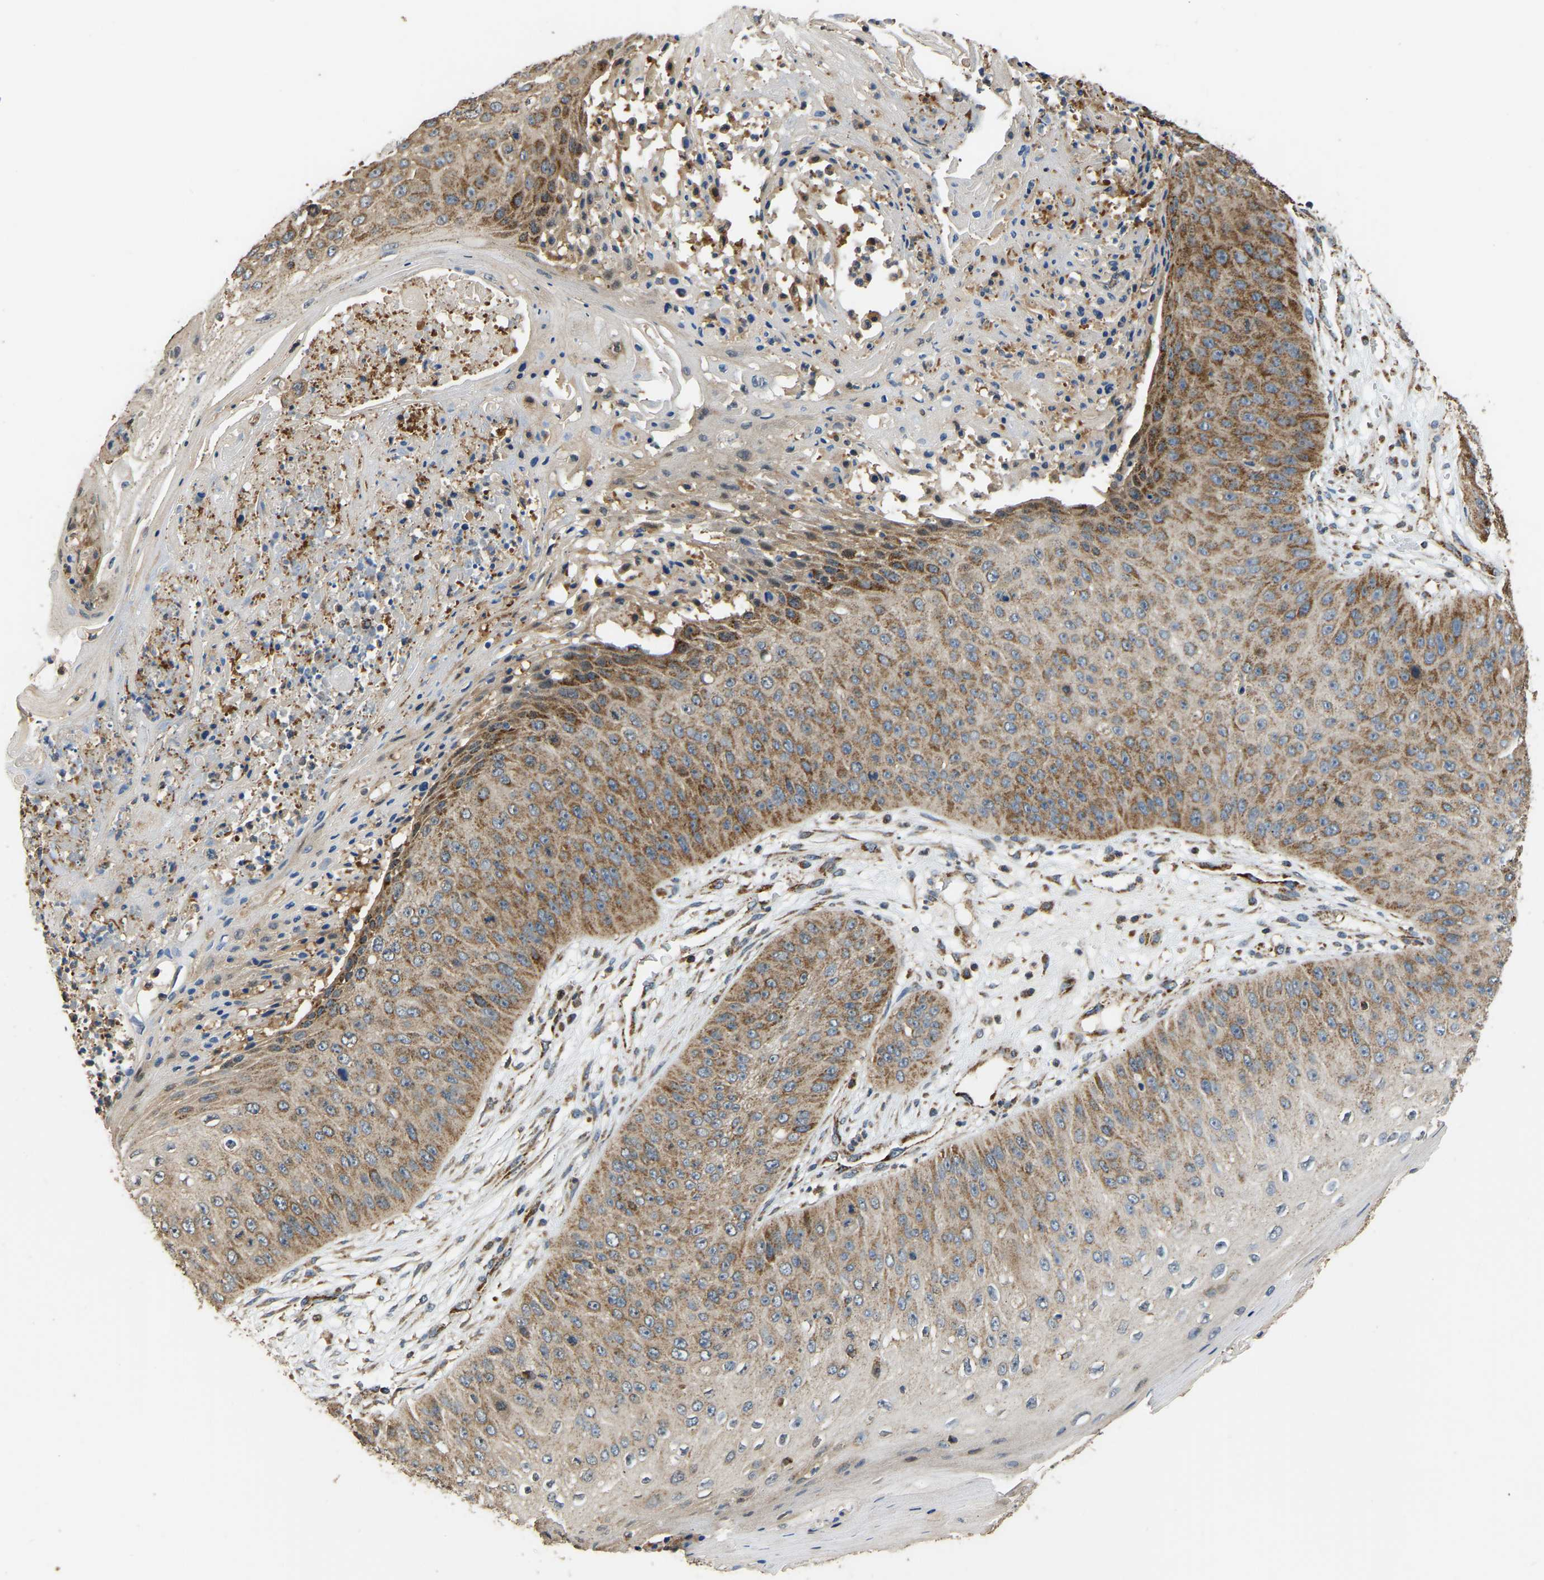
{"staining": {"intensity": "moderate", "quantity": ">75%", "location": "cytoplasmic/membranous"}, "tissue": "skin cancer", "cell_type": "Tumor cells", "image_type": "cancer", "snomed": [{"axis": "morphology", "description": "Squamous cell carcinoma, NOS"}, {"axis": "topography", "description": "Skin"}], "caption": "Moderate cytoplasmic/membranous positivity for a protein is appreciated in approximately >75% of tumor cells of squamous cell carcinoma (skin) using immunohistochemistry.", "gene": "TUFM", "patient": {"sex": "female", "age": 80}}